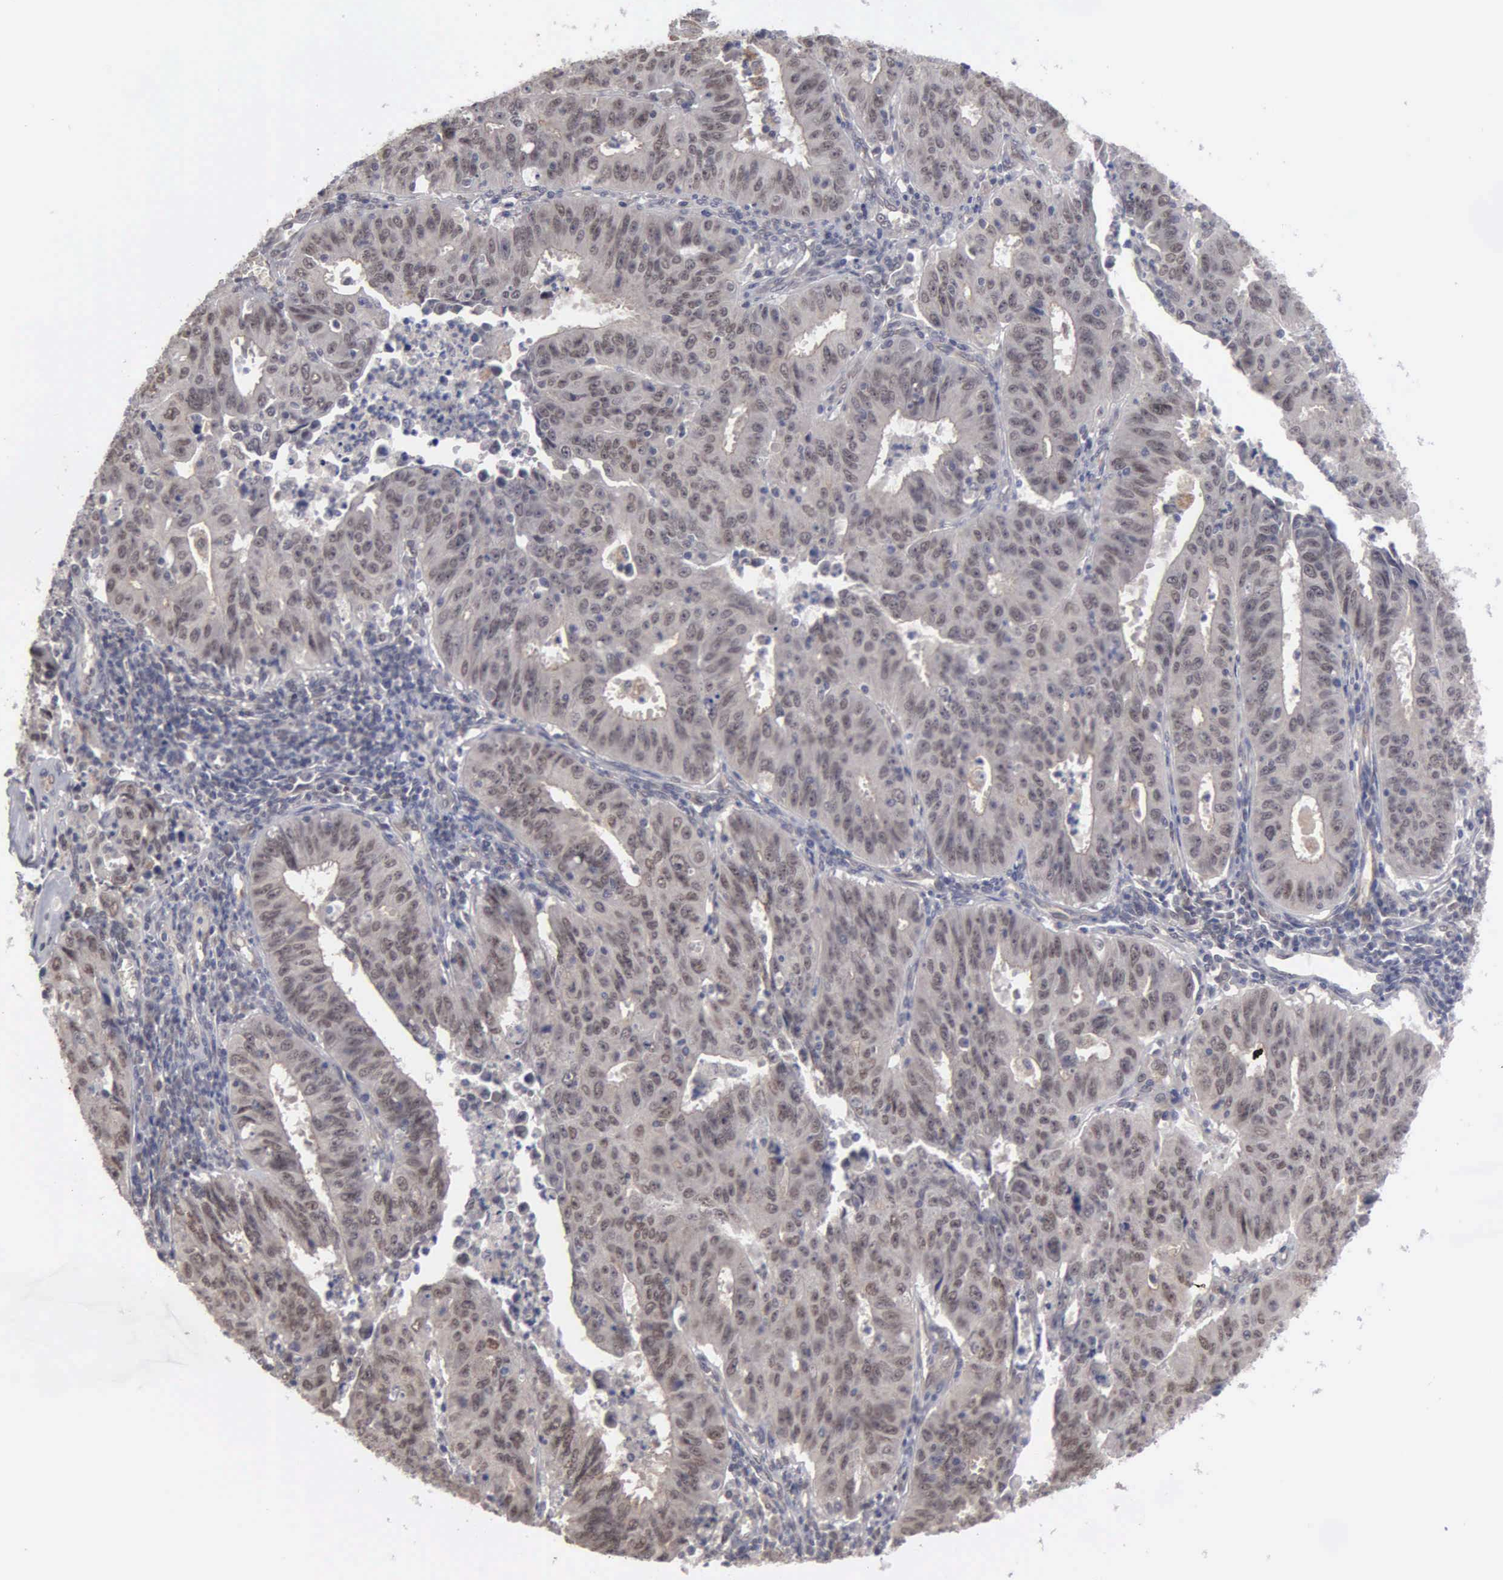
{"staining": {"intensity": "weak", "quantity": "25%-75%", "location": "cytoplasmic/membranous,nuclear"}, "tissue": "endometrial cancer", "cell_type": "Tumor cells", "image_type": "cancer", "snomed": [{"axis": "morphology", "description": "Adenocarcinoma, NOS"}, {"axis": "topography", "description": "Endometrium"}], "caption": "Tumor cells display weak cytoplasmic/membranous and nuclear staining in about 25%-75% of cells in endometrial cancer (adenocarcinoma). (IHC, brightfield microscopy, high magnification).", "gene": "ZBTB33", "patient": {"sex": "female", "age": 42}}